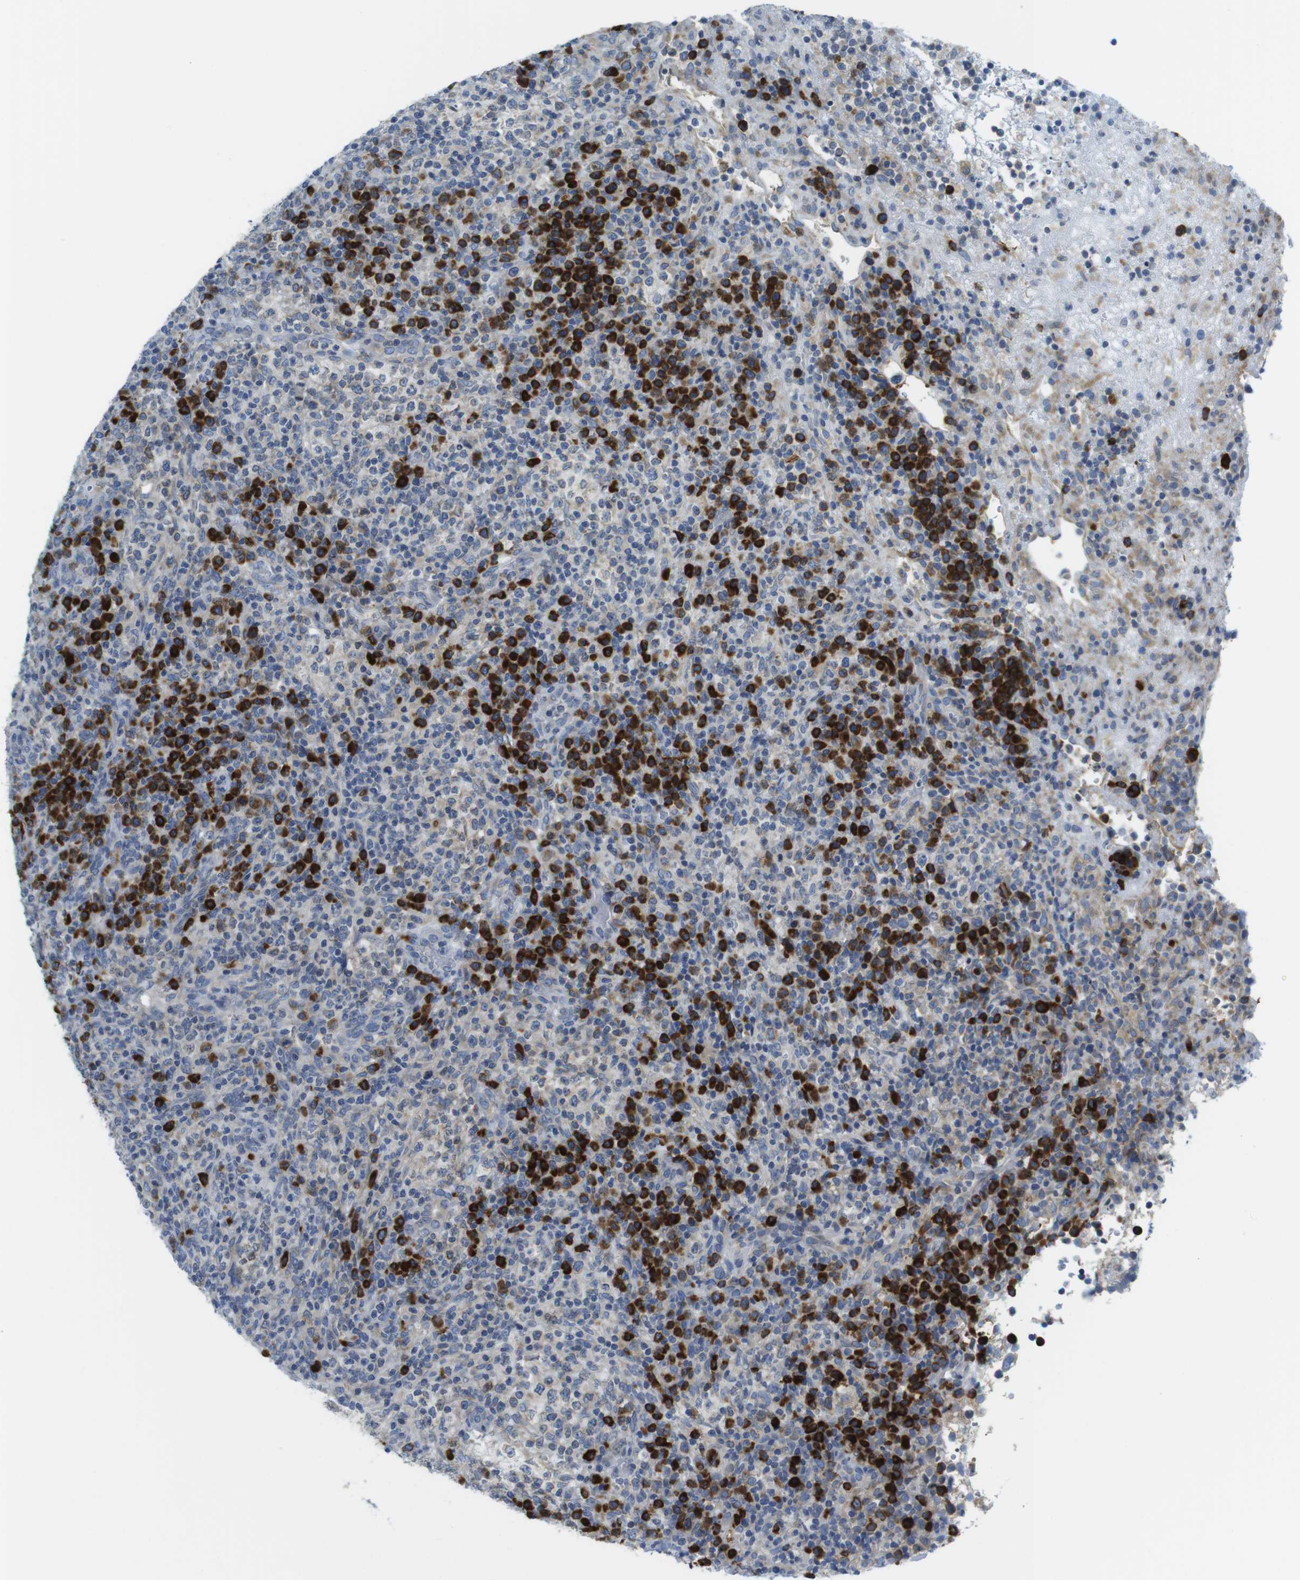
{"staining": {"intensity": "negative", "quantity": "none", "location": "none"}, "tissue": "lymphoma", "cell_type": "Tumor cells", "image_type": "cancer", "snomed": [{"axis": "morphology", "description": "Malignant lymphoma, non-Hodgkin's type, High grade"}, {"axis": "topography", "description": "Lymph node"}], "caption": "High magnification brightfield microscopy of lymphoma stained with DAB (brown) and counterstained with hematoxylin (blue): tumor cells show no significant positivity. Brightfield microscopy of IHC stained with DAB (3,3'-diaminobenzidine) (brown) and hematoxylin (blue), captured at high magnification.", "gene": "CLPTM1L", "patient": {"sex": "female", "age": 76}}